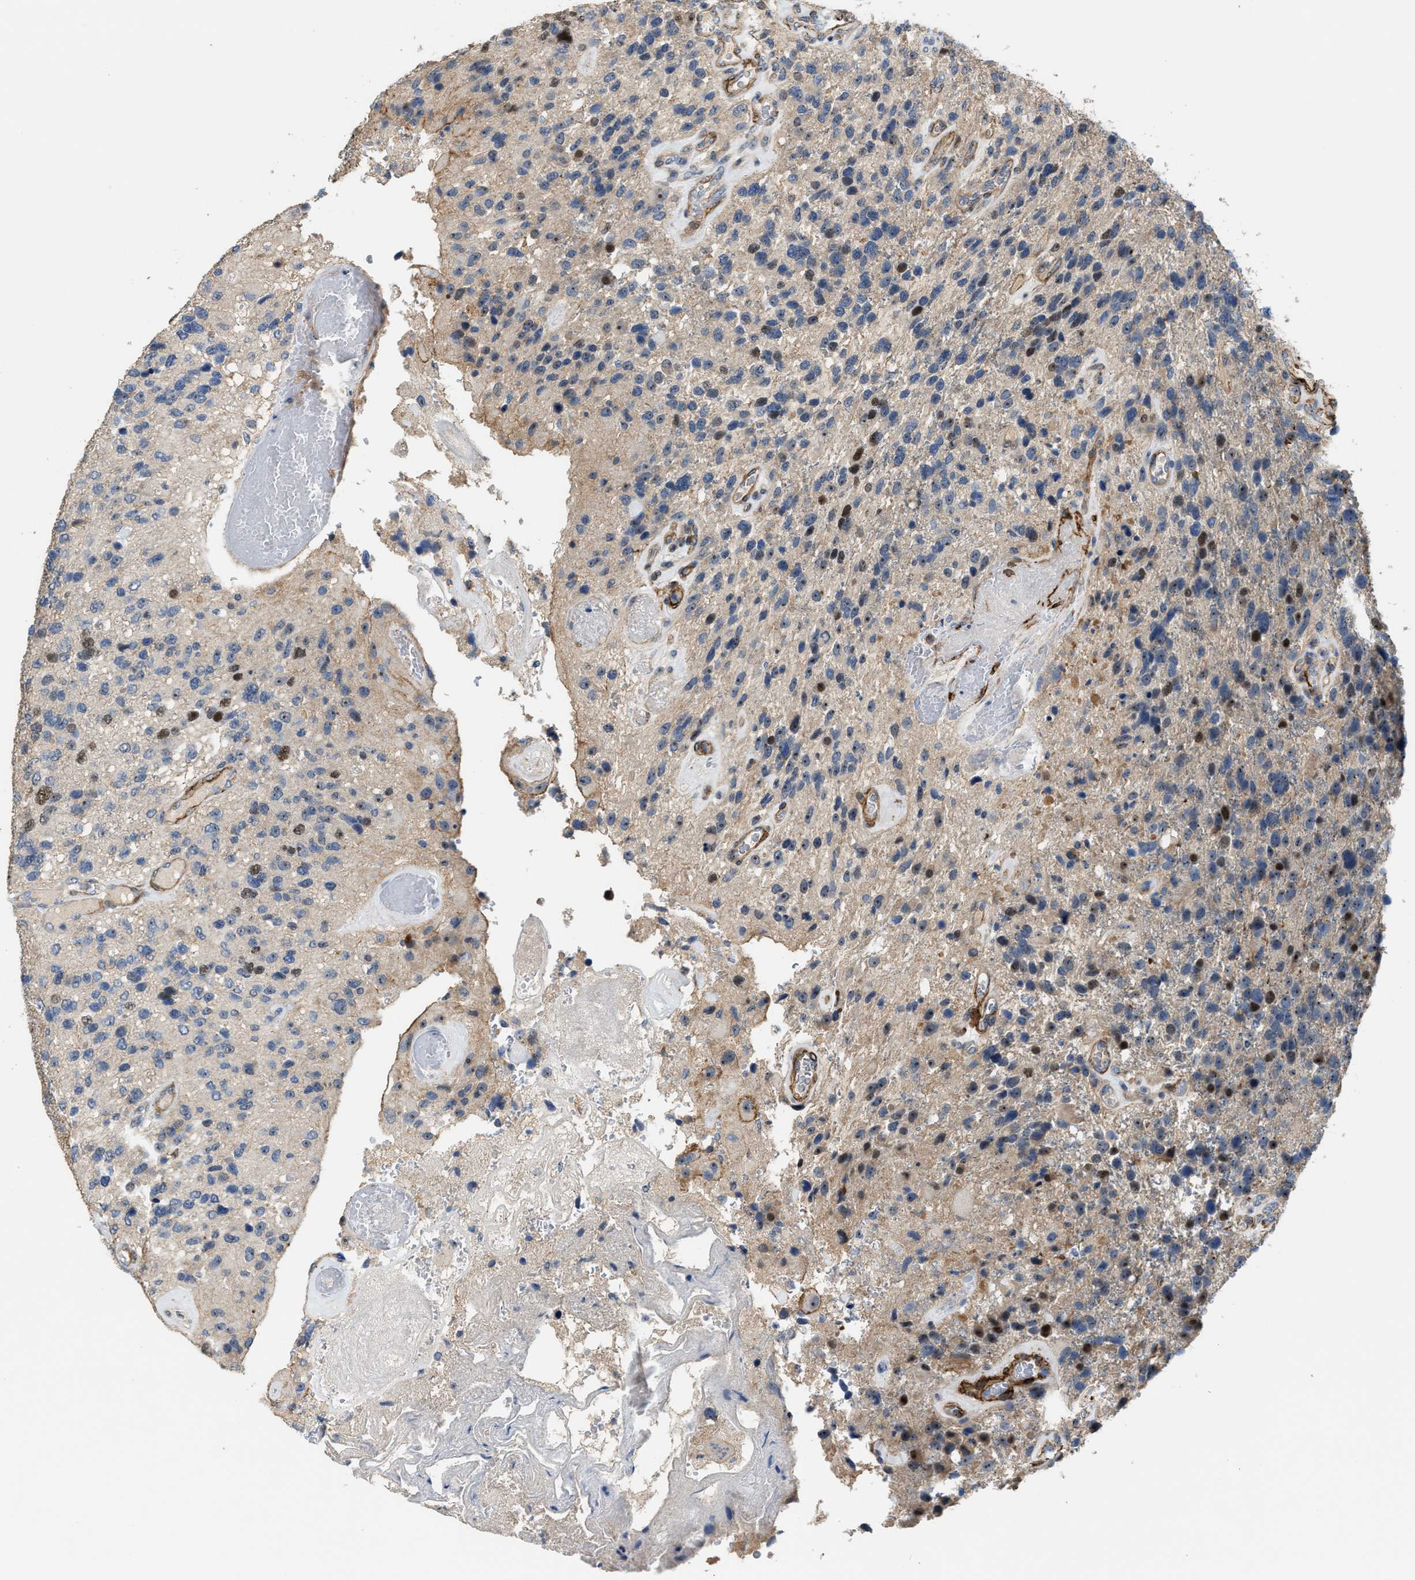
{"staining": {"intensity": "moderate", "quantity": "<25%", "location": "nuclear"}, "tissue": "glioma", "cell_type": "Tumor cells", "image_type": "cancer", "snomed": [{"axis": "morphology", "description": "Glioma, malignant, High grade"}, {"axis": "topography", "description": "Brain"}], "caption": "High-grade glioma (malignant) stained with a brown dye shows moderate nuclear positive expression in approximately <25% of tumor cells.", "gene": "ZNF783", "patient": {"sex": "female", "age": 58}}